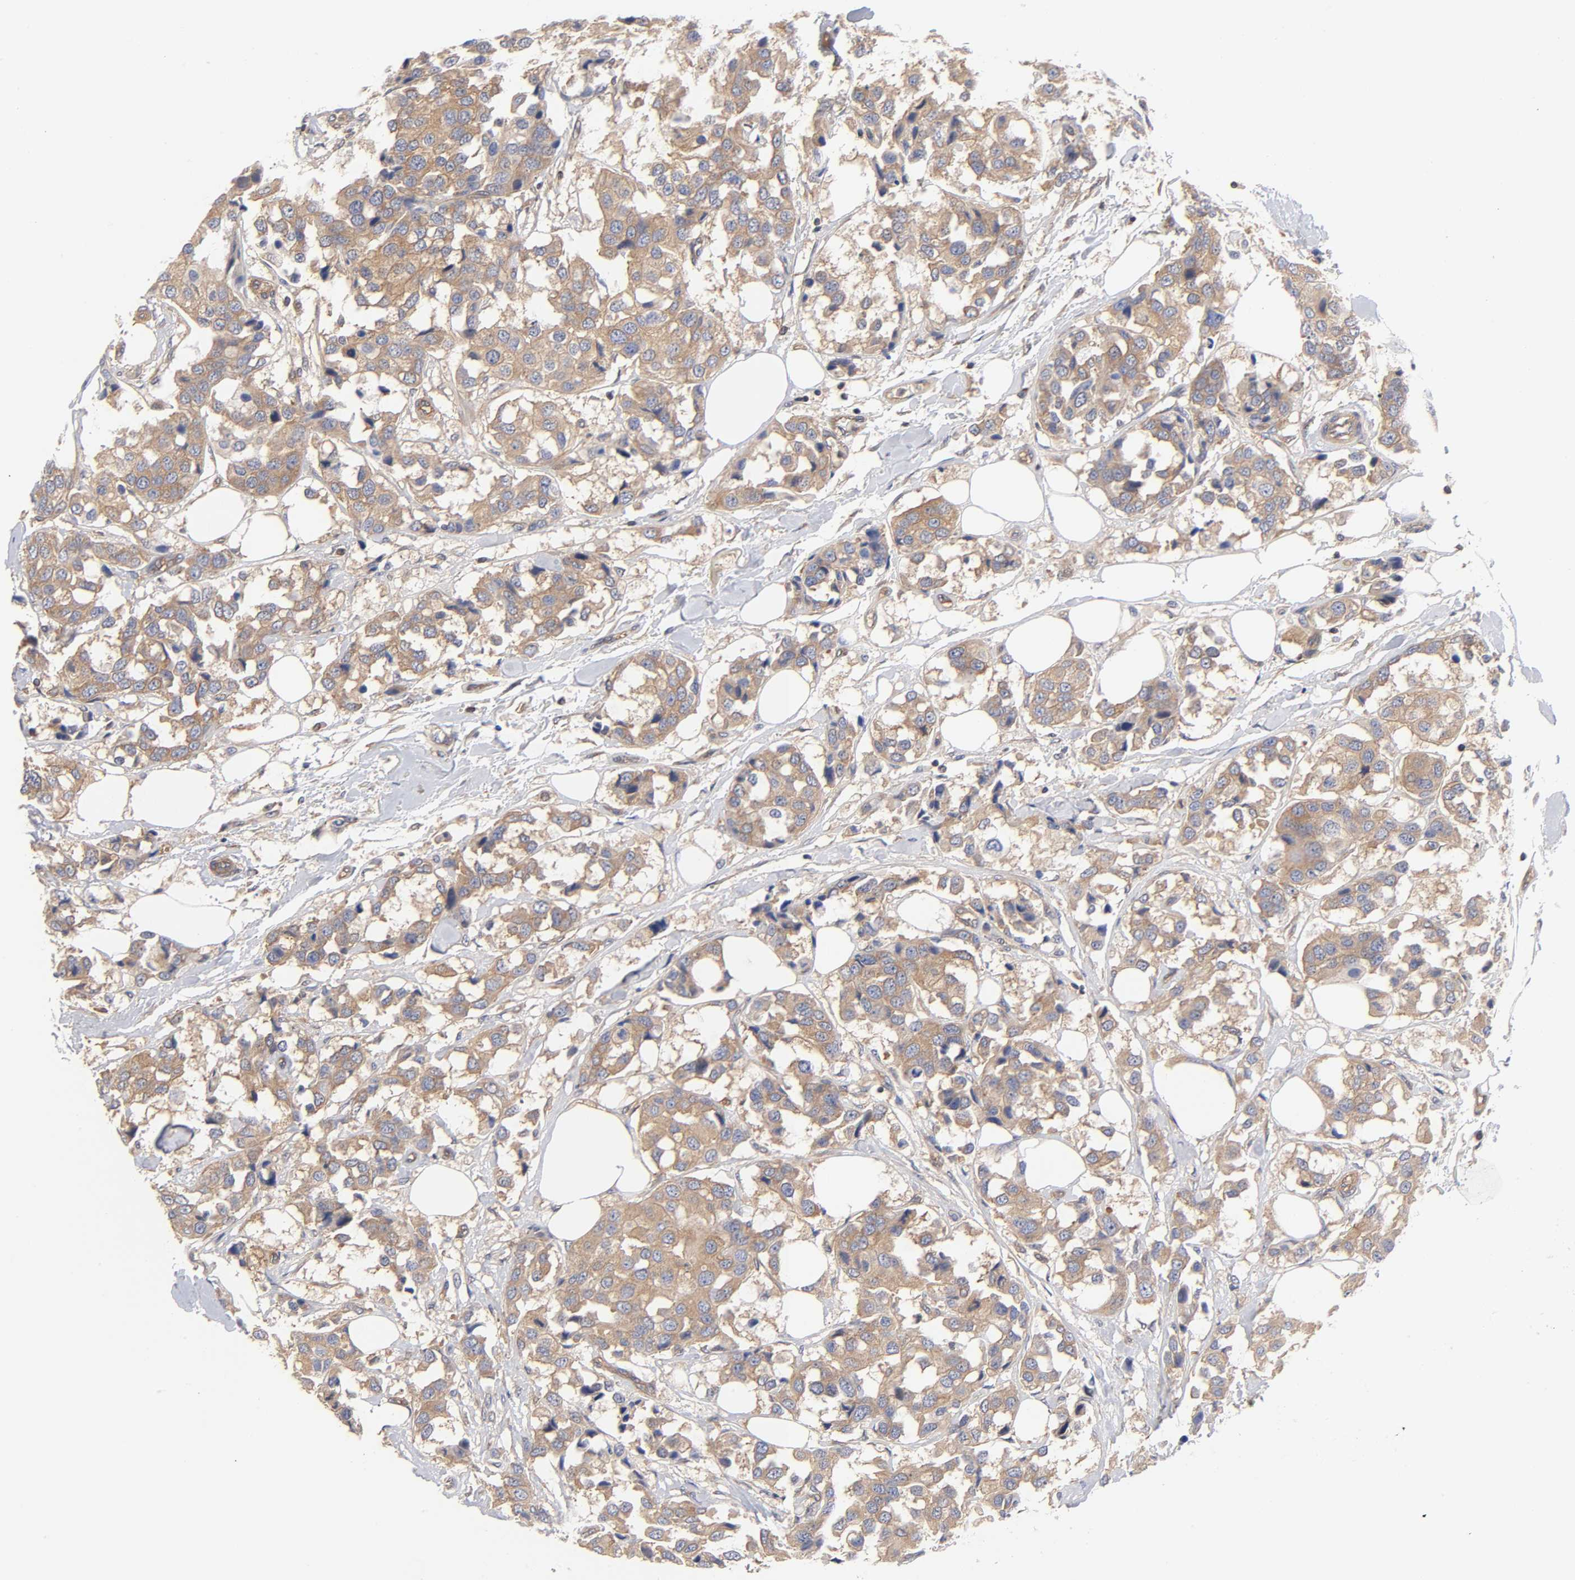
{"staining": {"intensity": "weak", "quantity": ">75%", "location": "cytoplasmic/membranous"}, "tissue": "breast cancer", "cell_type": "Tumor cells", "image_type": "cancer", "snomed": [{"axis": "morphology", "description": "Duct carcinoma"}, {"axis": "topography", "description": "Breast"}], "caption": "Immunohistochemical staining of human breast infiltrating ductal carcinoma displays weak cytoplasmic/membranous protein positivity in approximately >75% of tumor cells.", "gene": "STRN3", "patient": {"sex": "female", "age": 80}}